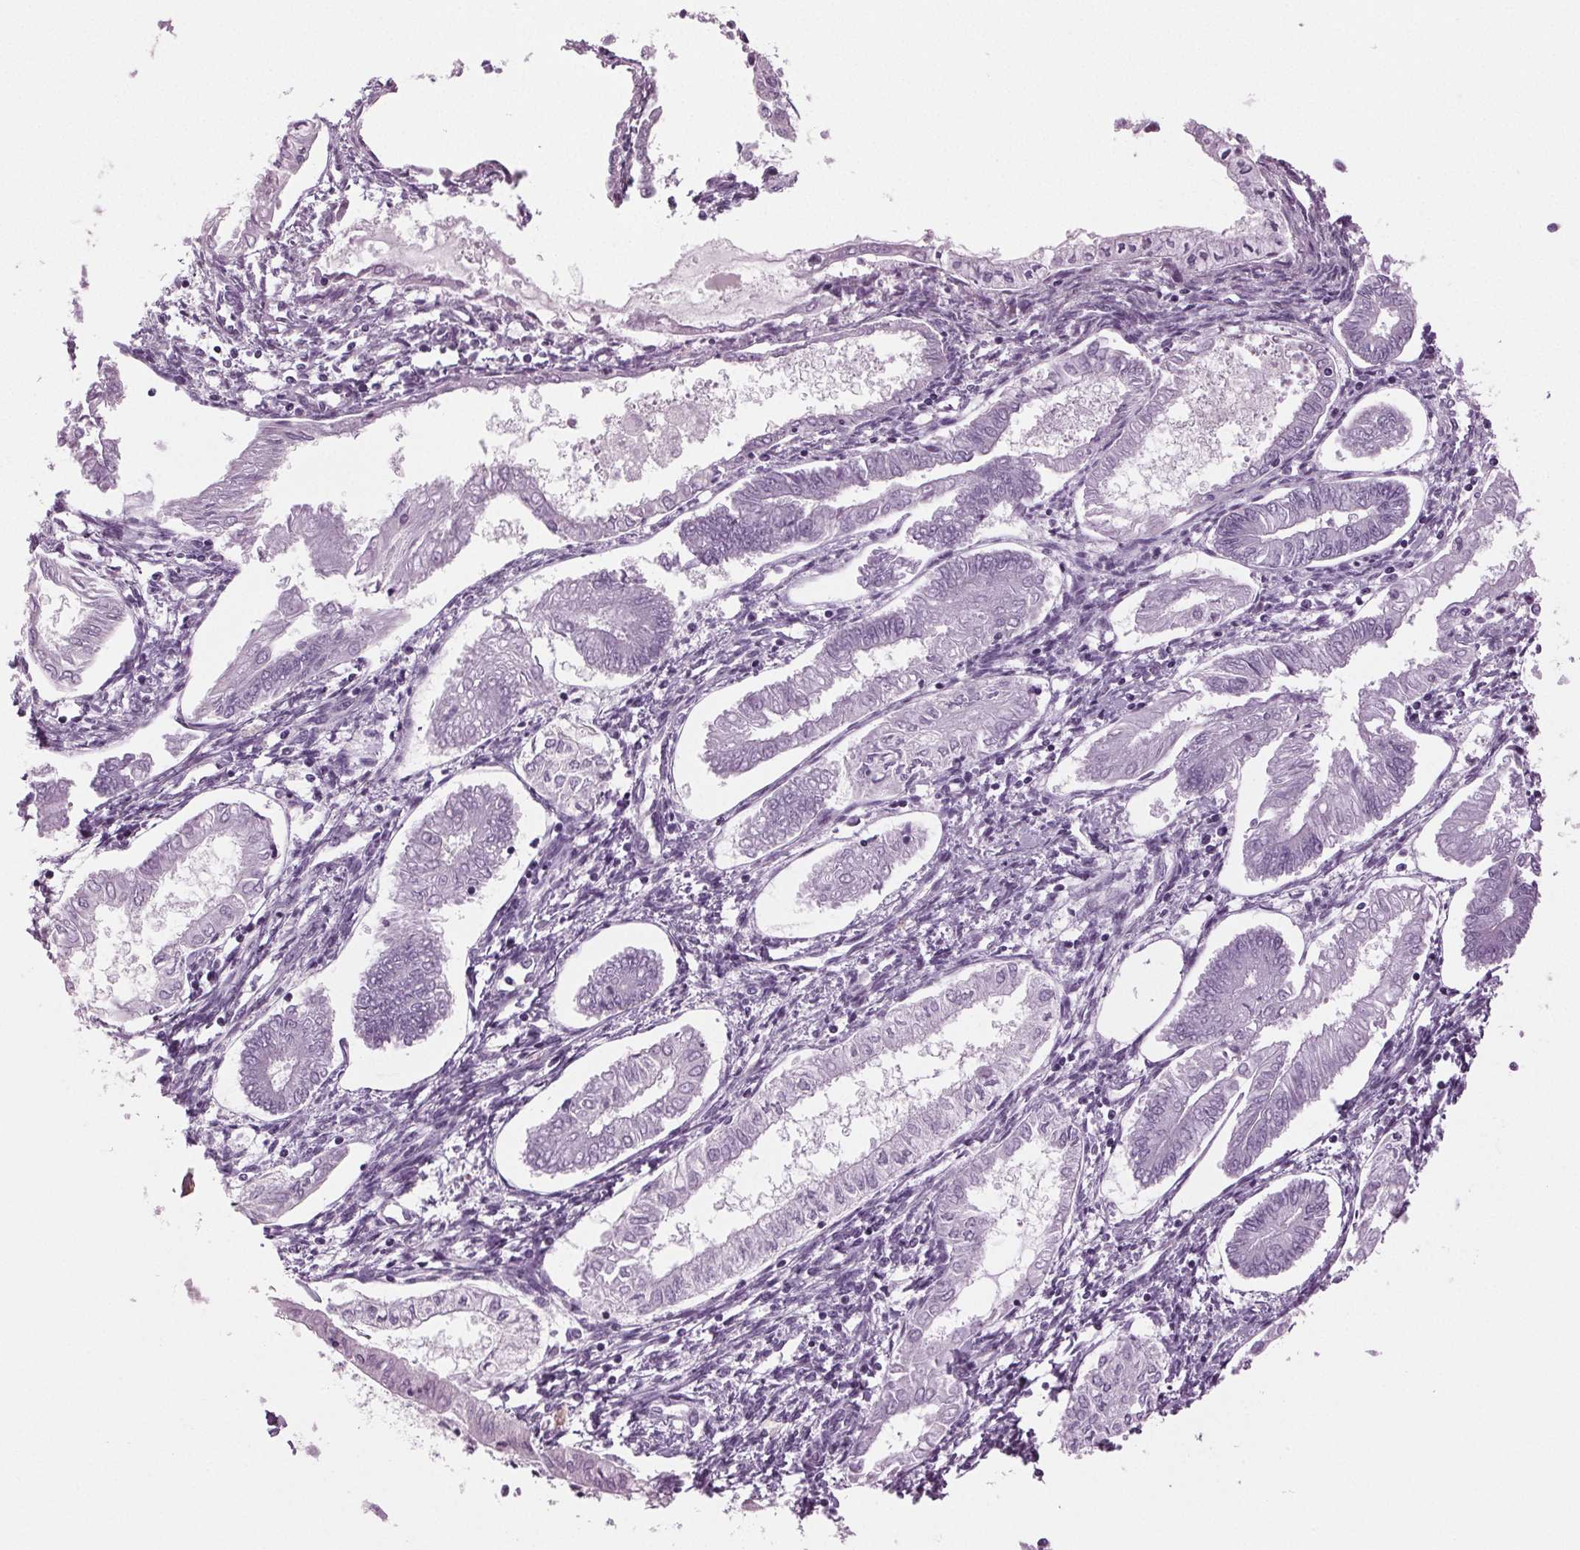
{"staining": {"intensity": "negative", "quantity": "none", "location": "none"}, "tissue": "endometrial cancer", "cell_type": "Tumor cells", "image_type": "cancer", "snomed": [{"axis": "morphology", "description": "Adenocarcinoma, NOS"}, {"axis": "topography", "description": "Endometrium"}], "caption": "Tumor cells are negative for brown protein staining in endometrial cancer.", "gene": "DNAH12", "patient": {"sex": "female", "age": 68}}